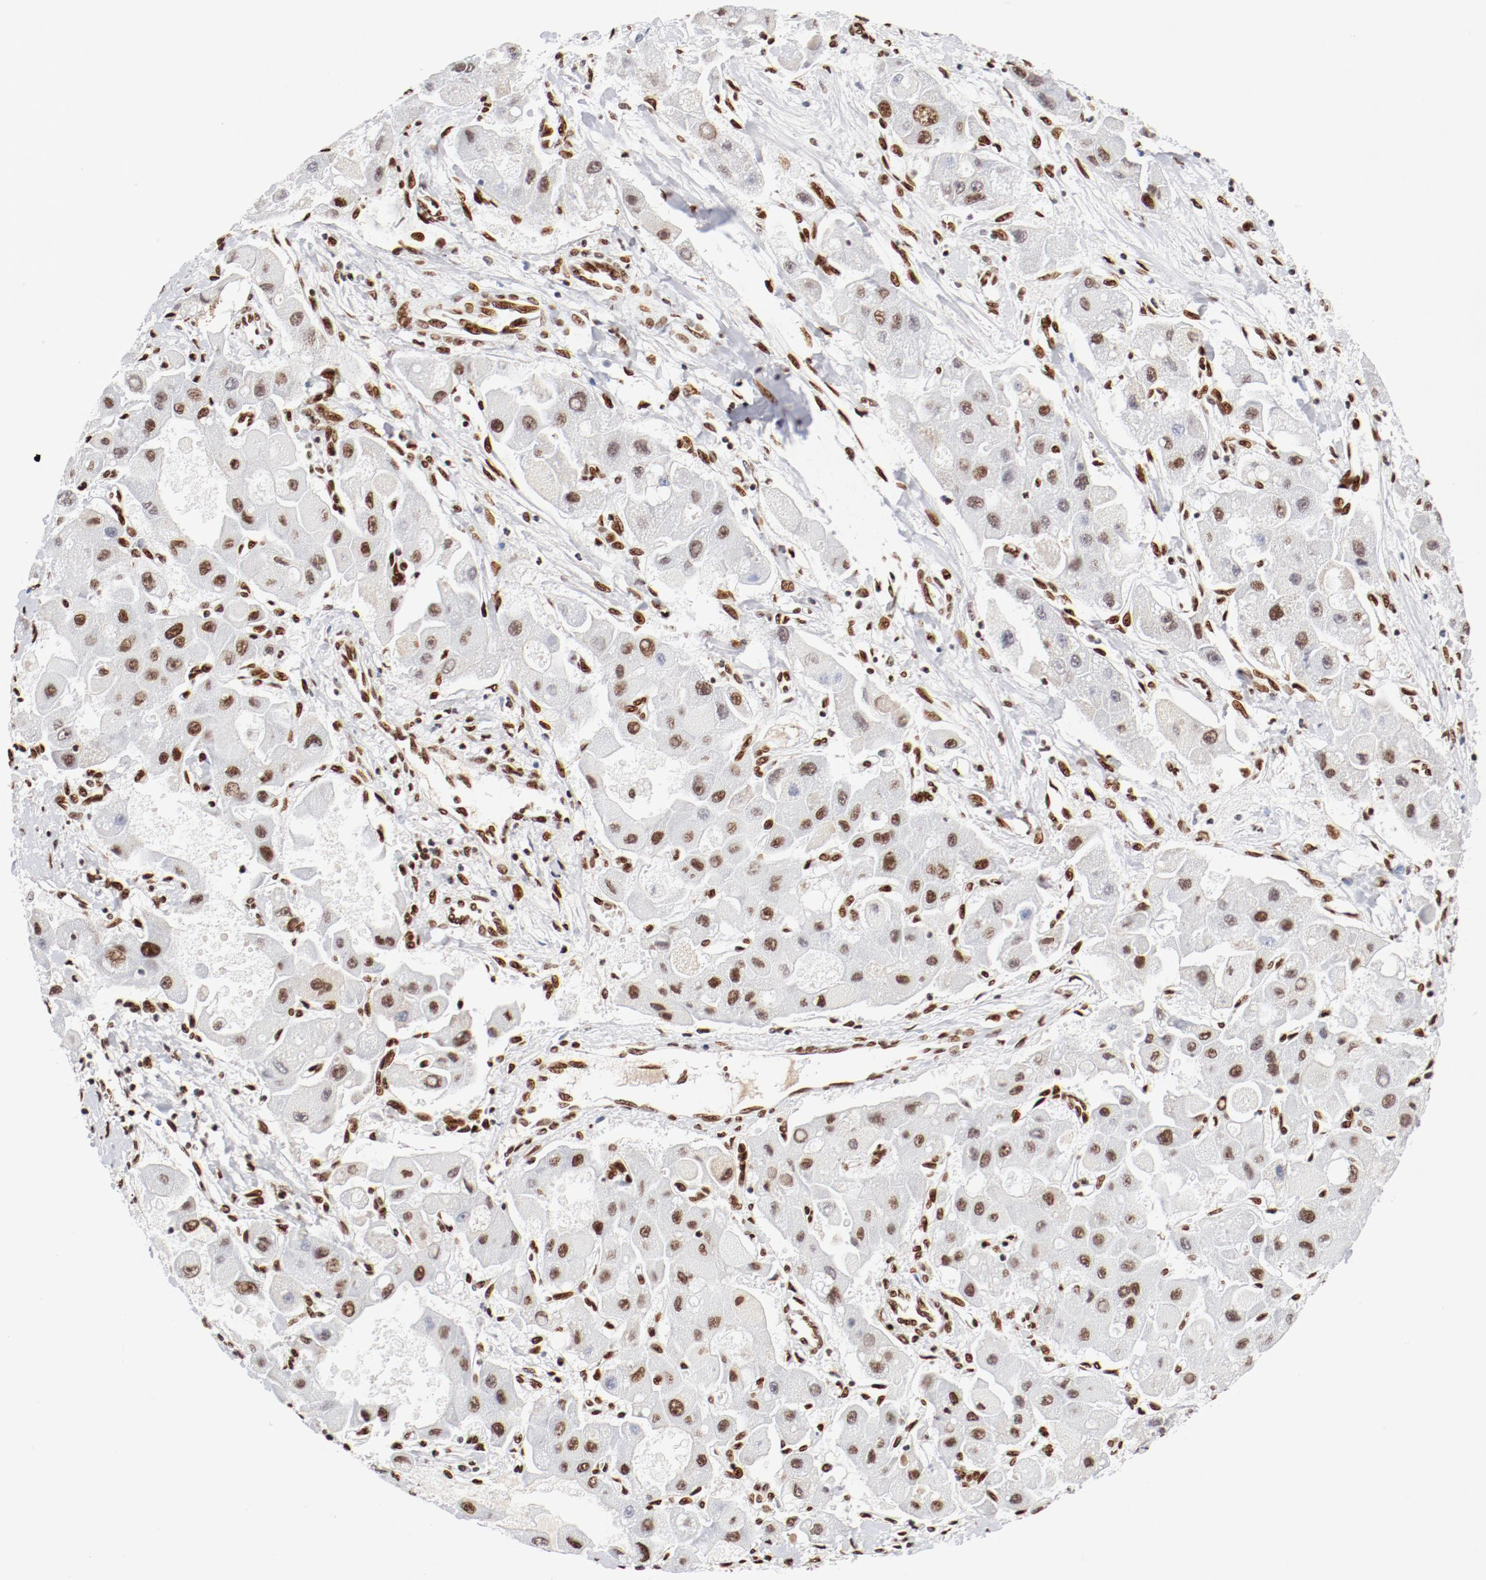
{"staining": {"intensity": "moderate", "quantity": ">75%", "location": "nuclear"}, "tissue": "liver cancer", "cell_type": "Tumor cells", "image_type": "cancer", "snomed": [{"axis": "morphology", "description": "Carcinoma, Hepatocellular, NOS"}, {"axis": "topography", "description": "Liver"}], "caption": "This is an image of IHC staining of liver hepatocellular carcinoma, which shows moderate expression in the nuclear of tumor cells.", "gene": "CTBP1", "patient": {"sex": "male", "age": 24}}